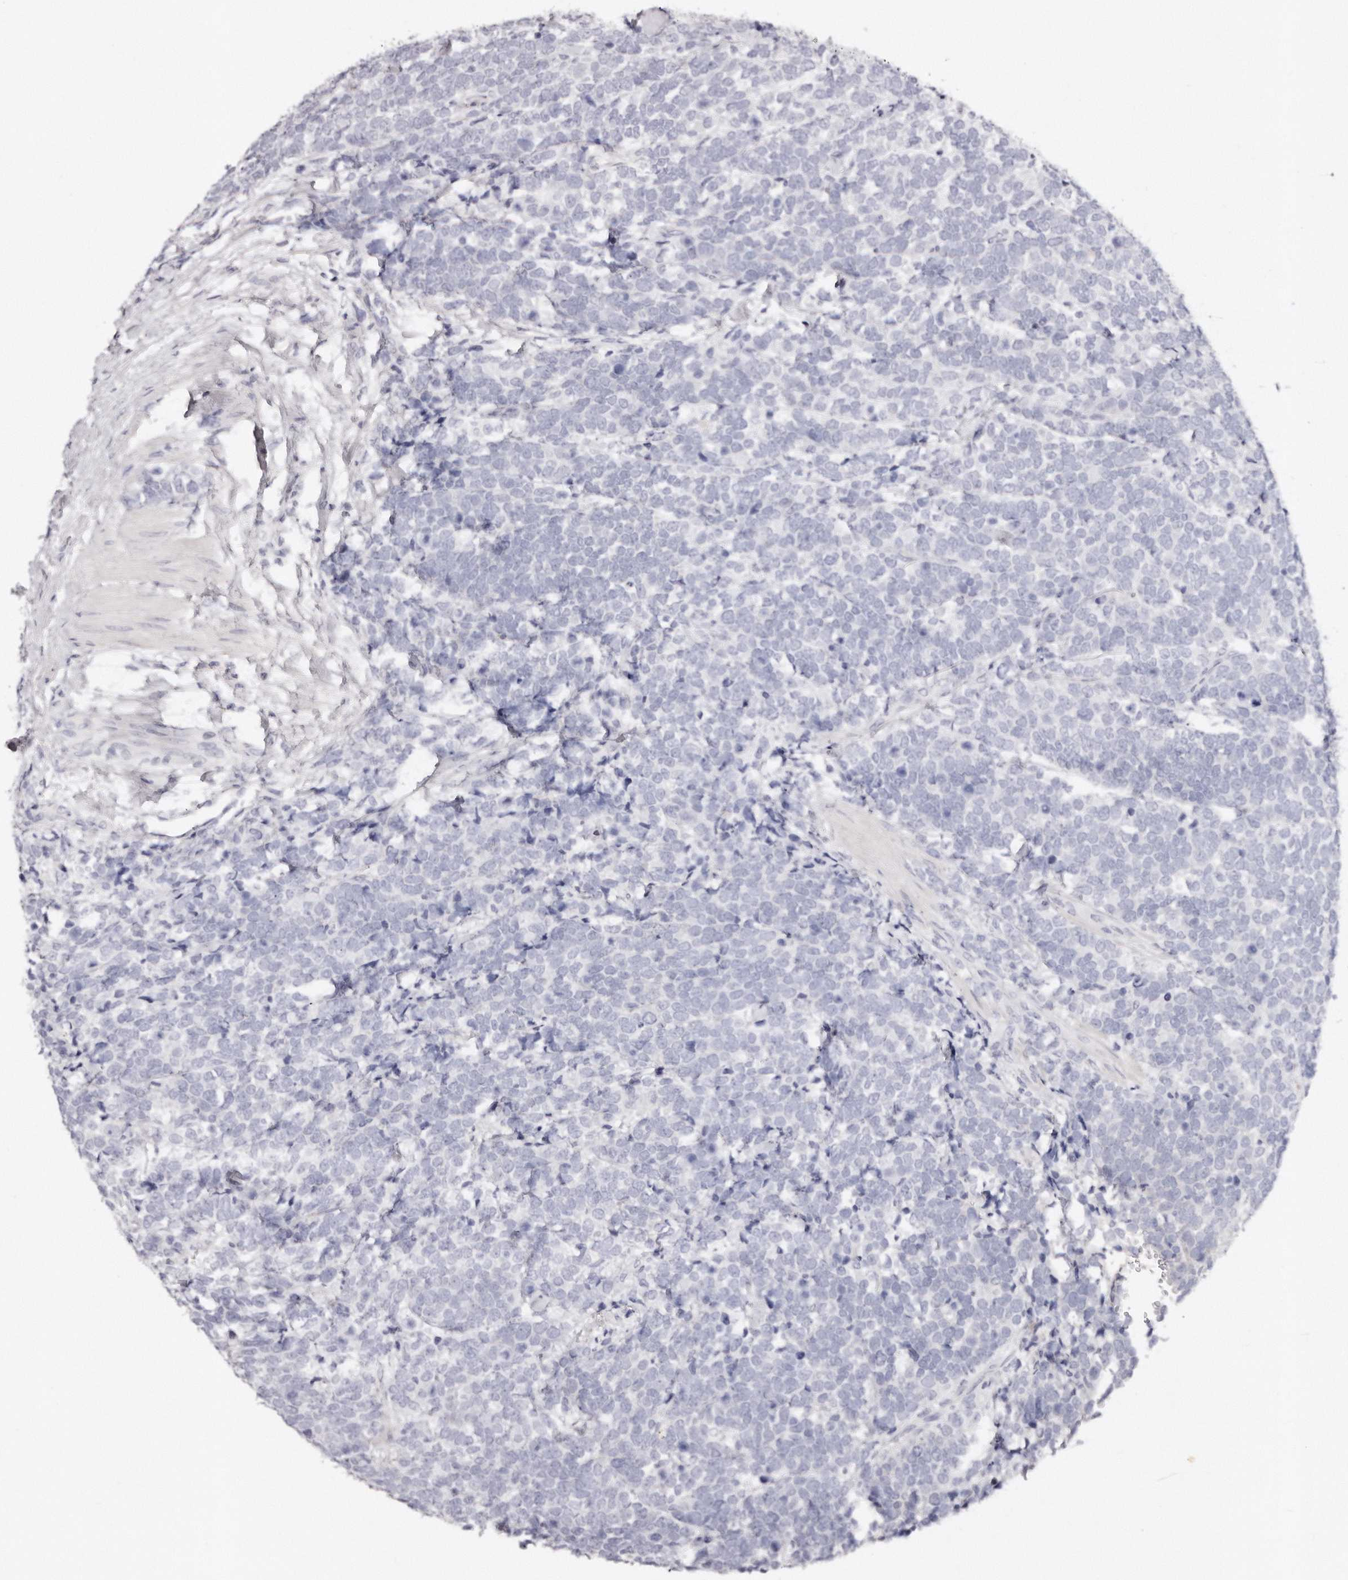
{"staining": {"intensity": "negative", "quantity": "none", "location": "none"}, "tissue": "urothelial cancer", "cell_type": "Tumor cells", "image_type": "cancer", "snomed": [{"axis": "morphology", "description": "Urothelial carcinoma, High grade"}, {"axis": "topography", "description": "Urinary bladder"}], "caption": "This is an immunohistochemistry (IHC) micrograph of urothelial carcinoma (high-grade). There is no expression in tumor cells.", "gene": "AKNAD1", "patient": {"sex": "female", "age": 82}}